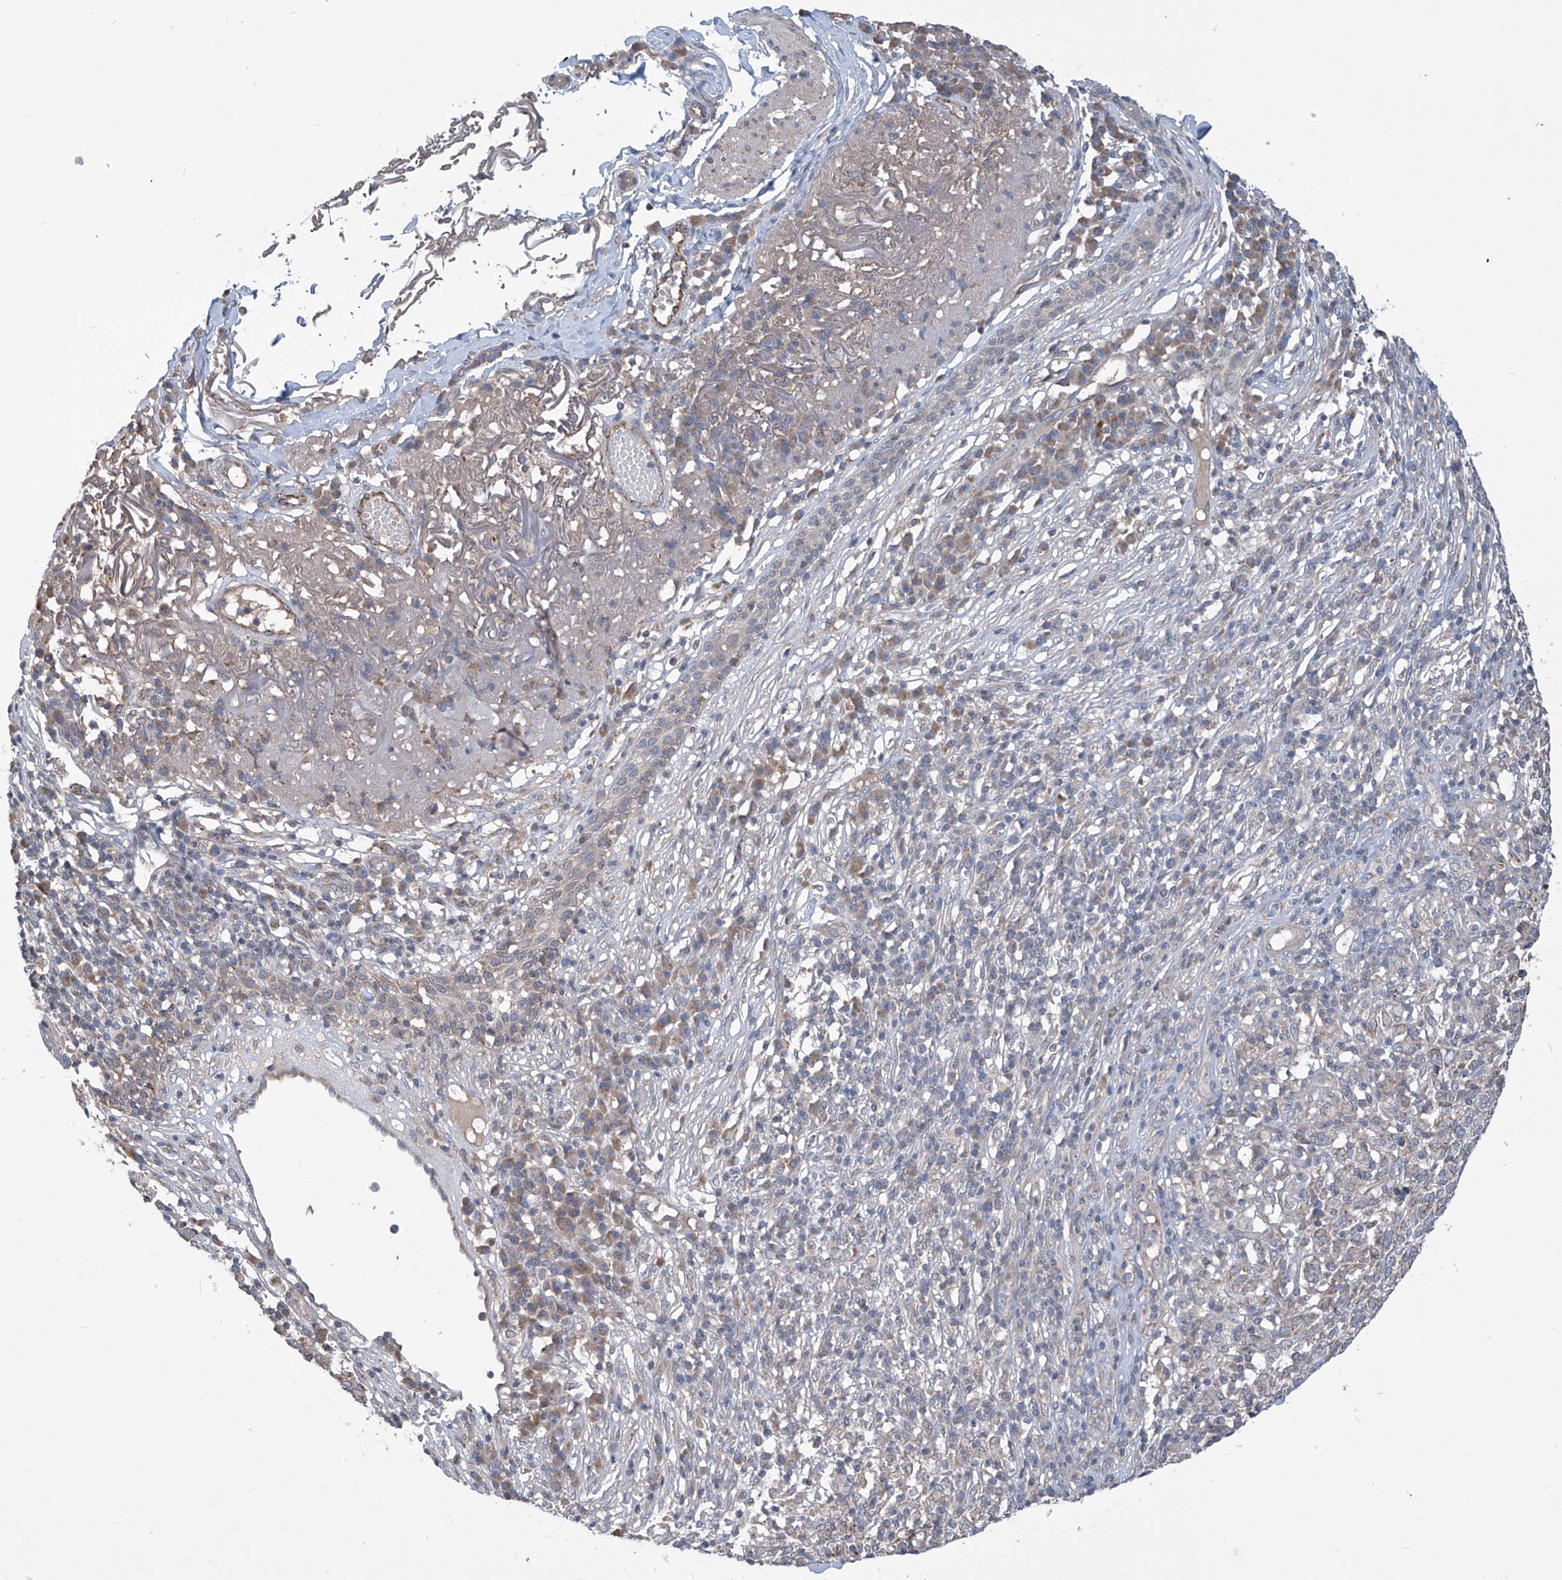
{"staining": {"intensity": "weak", "quantity": "<25%", "location": "cytoplasmic/membranous"}, "tissue": "skin cancer", "cell_type": "Tumor cells", "image_type": "cancer", "snomed": [{"axis": "morphology", "description": "Squamous cell carcinoma, NOS"}, {"axis": "topography", "description": "Skin"}], "caption": "DAB (3,3'-diaminobenzidine) immunohistochemical staining of squamous cell carcinoma (skin) demonstrates no significant expression in tumor cells.", "gene": "SCGB1D2", "patient": {"sex": "female", "age": 90}}